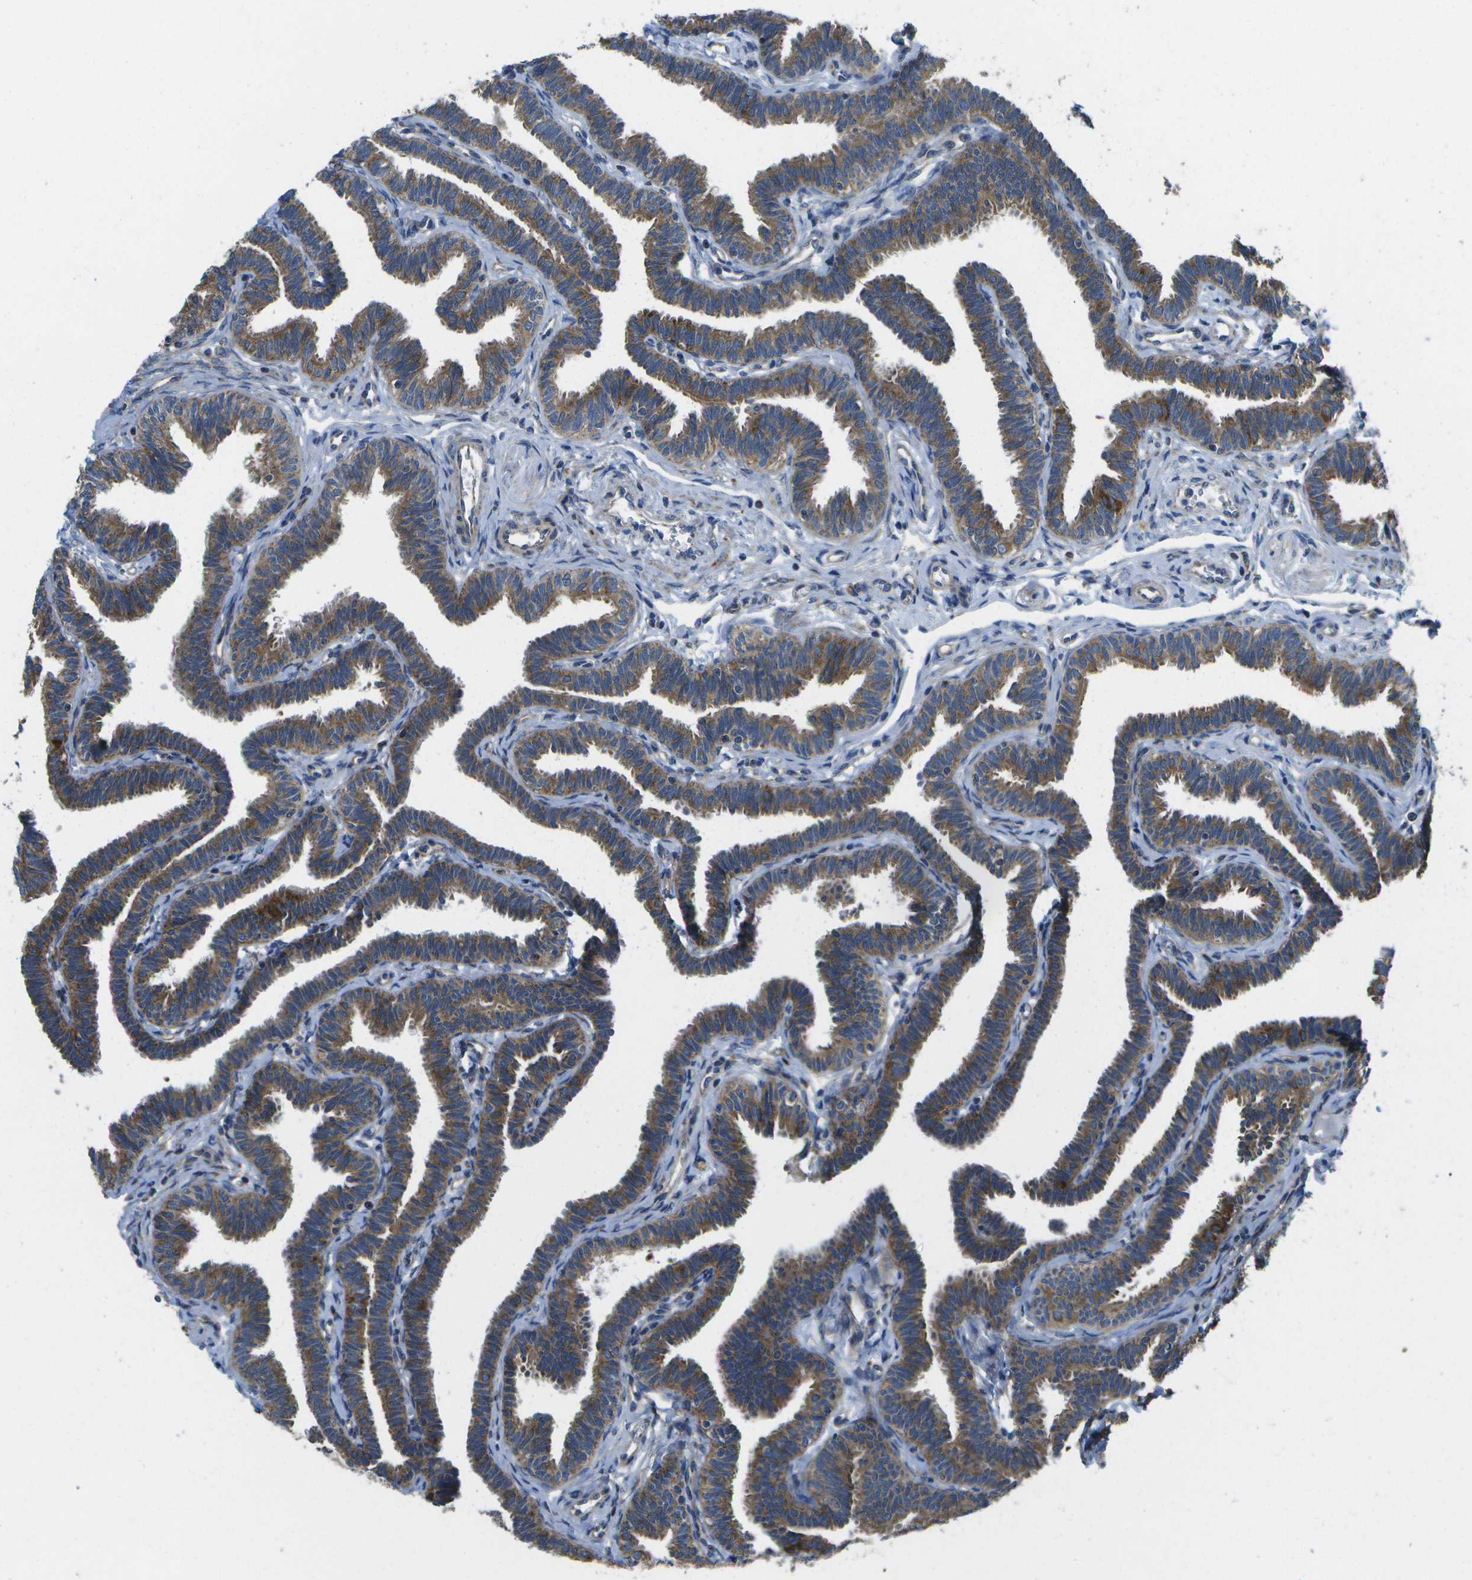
{"staining": {"intensity": "moderate", "quantity": ">75%", "location": "cytoplasmic/membranous"}, "tissue": "fallopian tube", "cell_type": "Glandular cells", "image_type": "normal", "snomed": [{"axis": "morphology", "description": "Normal tissue, NOS"}, {"axis": "topography", "description": "Fallopian tube"}, {"axis": "topography", "description": "Ovary"}], "caption": "Approximately >75% of glandular cells in normal human fallopian tube exhibit moderate cytoplasmic/membranous protein positivity as visualized by brown immunohistochemical staining.", "gene": "MVK", "patient": {"sex": "female", "age": 23}}